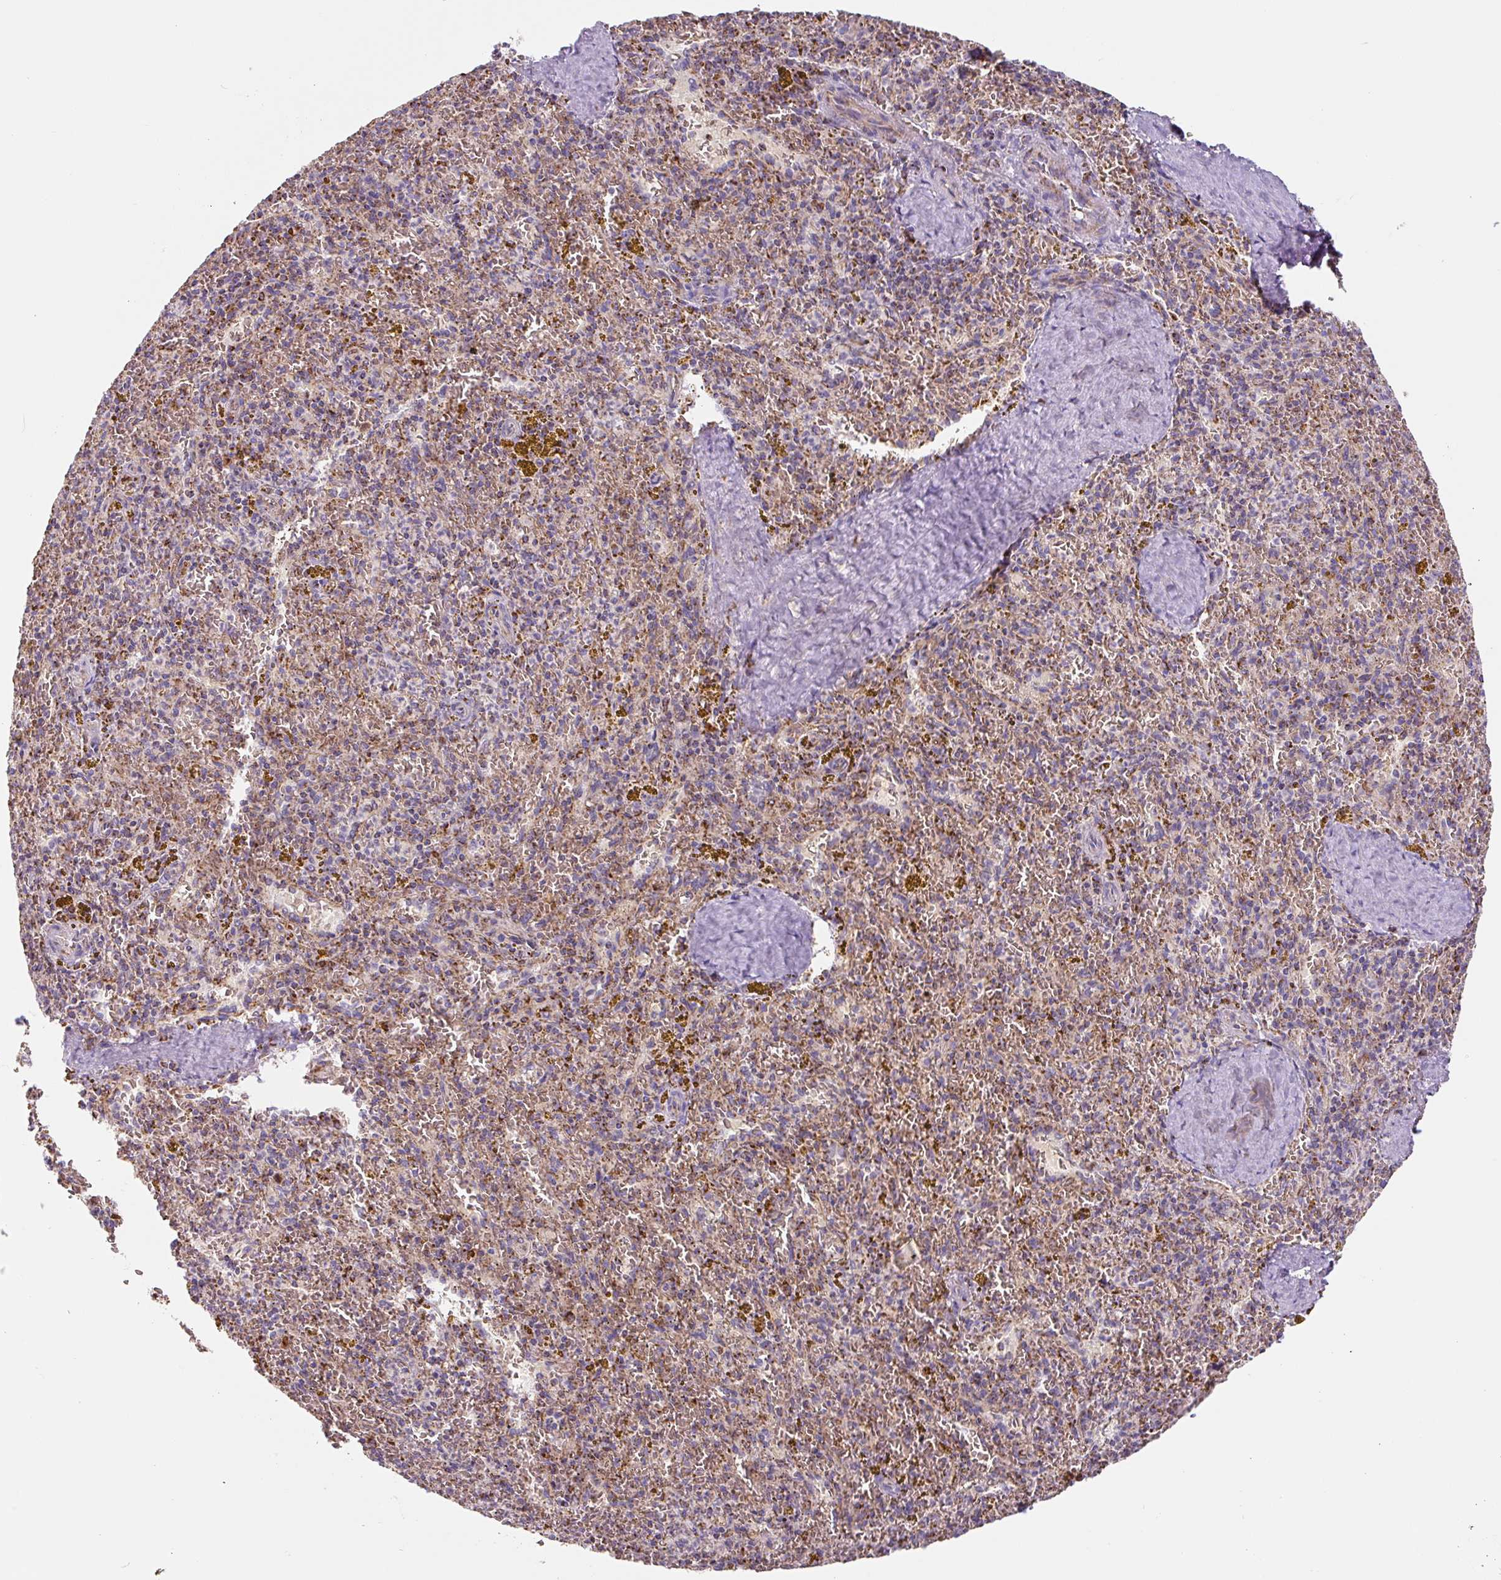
{"staining": {"intensity": "strong", "quantity": "<25%", "location": "cytoplasmic/membranous"}, "tissue": "spleen", "cell_type": "Cells in red pulp", "image_type": "normal", "snomed": [{"axis": "morphology", "description": "Normal tissue, NOS"}, {"axis": "topography", "description": "Spleen"}], "caption": "Immunohistochemistry of unremarkable spleen exhibits medium levels of strong cytoplasmic/membranous staining in about <25% of cells in red pulp.", "gene": "MT", "patient": {"sex": "male", "age": 57}}